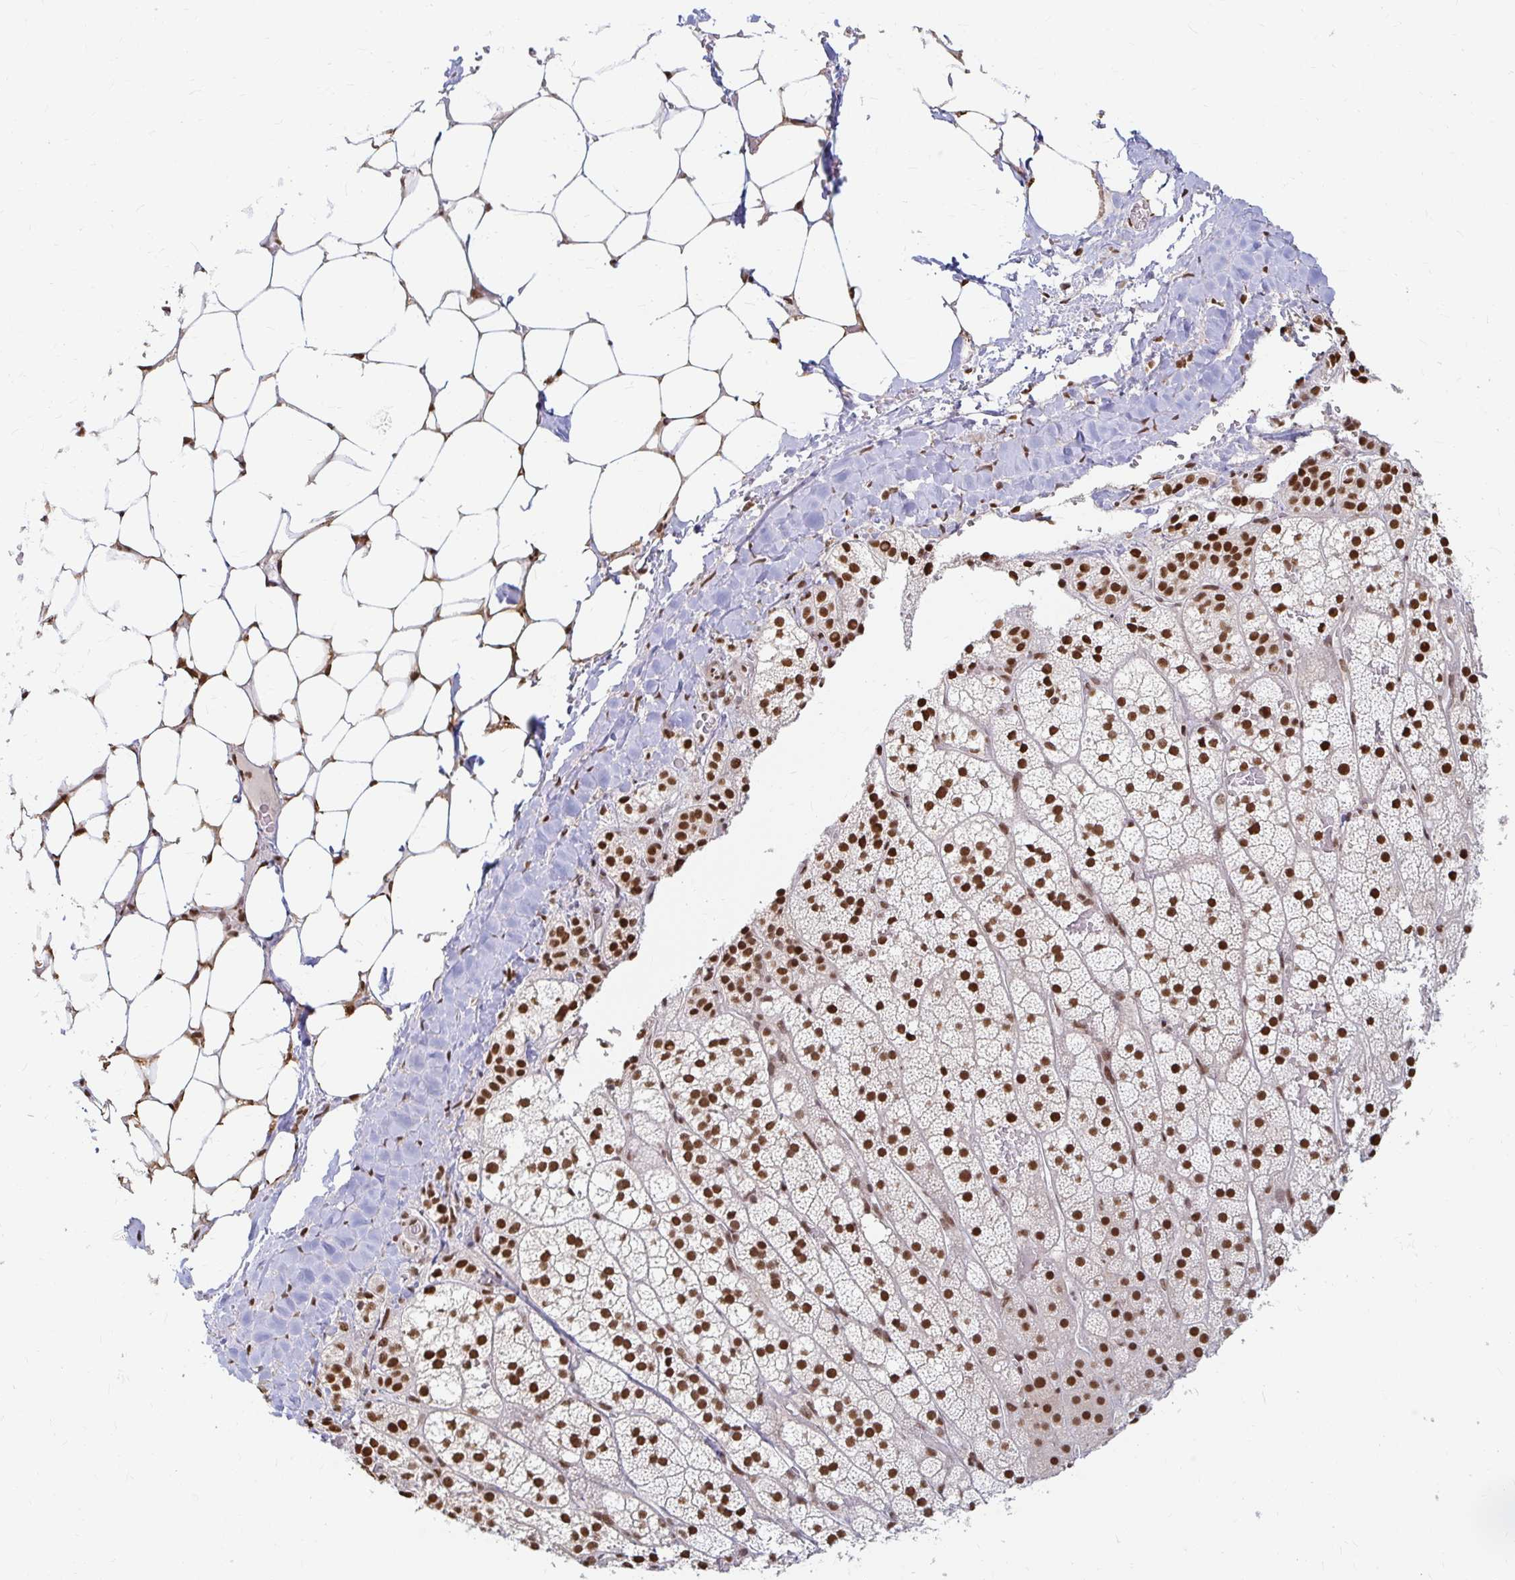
{"staining": {"intensity": "strong", "quantity": ">75%", "location": "nuclear"}, "tissue": "adrenal gland", "cell_type": "Glandular cells", "image_type": "normal", "snomed": [{"axis": "morphology", "description": "Normal tissue, NOS"}, {"axis": "topography", "description": "Adrenal gland"}], "caption": "Immunohistochemical staining of benign adrenal gland shows strong nuclear protein expression in approximately >75% of glandular cells. The staining is performed using DAB (3,3'-diaminobenzidine) brown chromogen to label protein expression. The nuclei are counter-stained blue using hematoxylin.", "gene": "HNRNPU", "patient": {"sex": "male", "age": 53}}